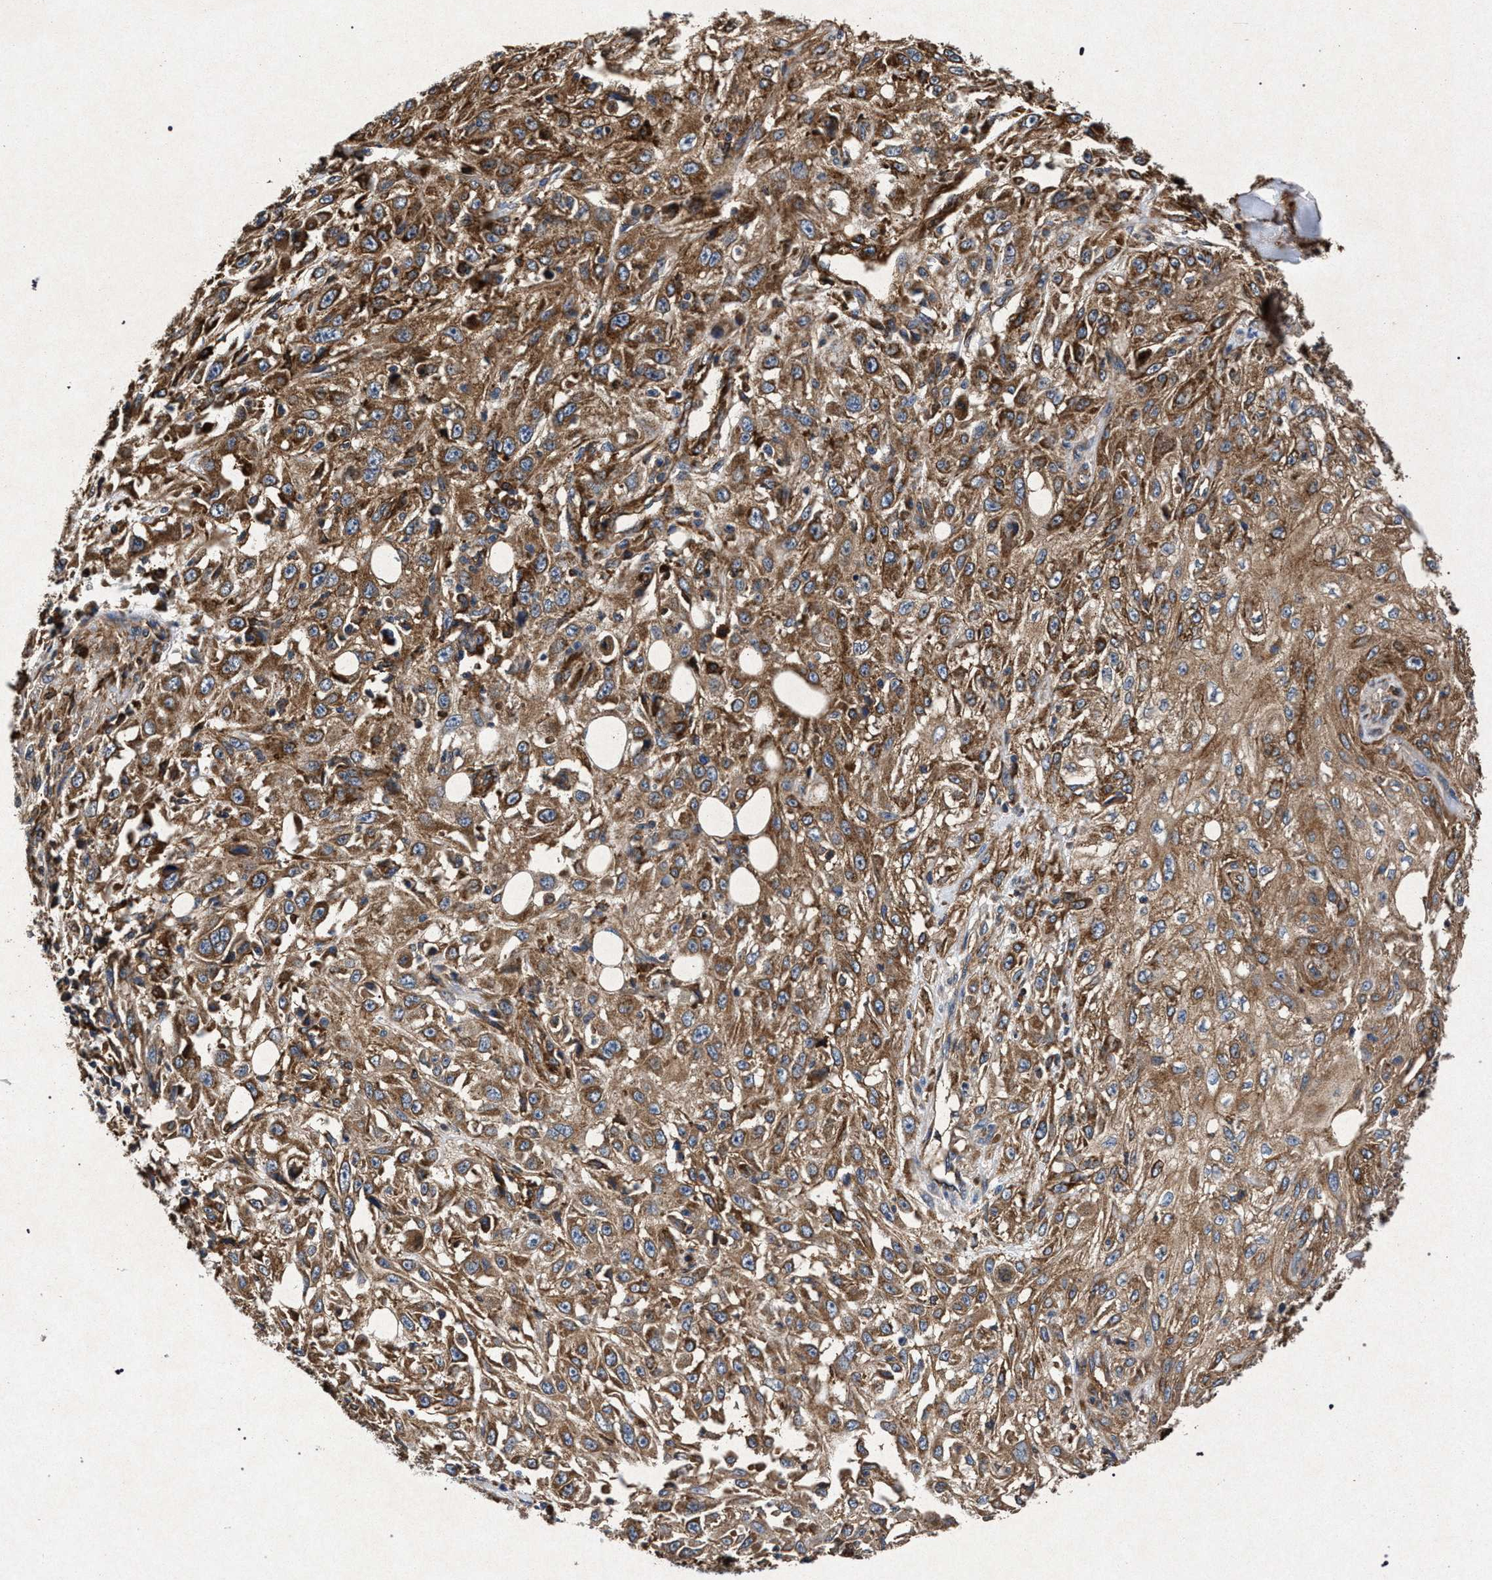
{"staining": {"intensity": "moderate", "quantity": ">75%", "location": "cytoplasmic/membranous"}, "tissue": "skin cancer", "cell_type": "Tumor cells", "image_type": "cancer", "snomed": [{"axis": "morphology", "description": "Squamous cell carcinoma, NOS"}, {"axis": "topography", "description": "Skin"}], "caption": "The immunohistochemical stain highlights moderate cytoplasmic/membranous staining in tumor cells of skin cancer (squamous cell carcinoma) tissue. (brown staining indicates protein expression, while blue staining denotes nuclei).", "gene": "MARCKS", "patient": {"sex": "male", "age": 75}}